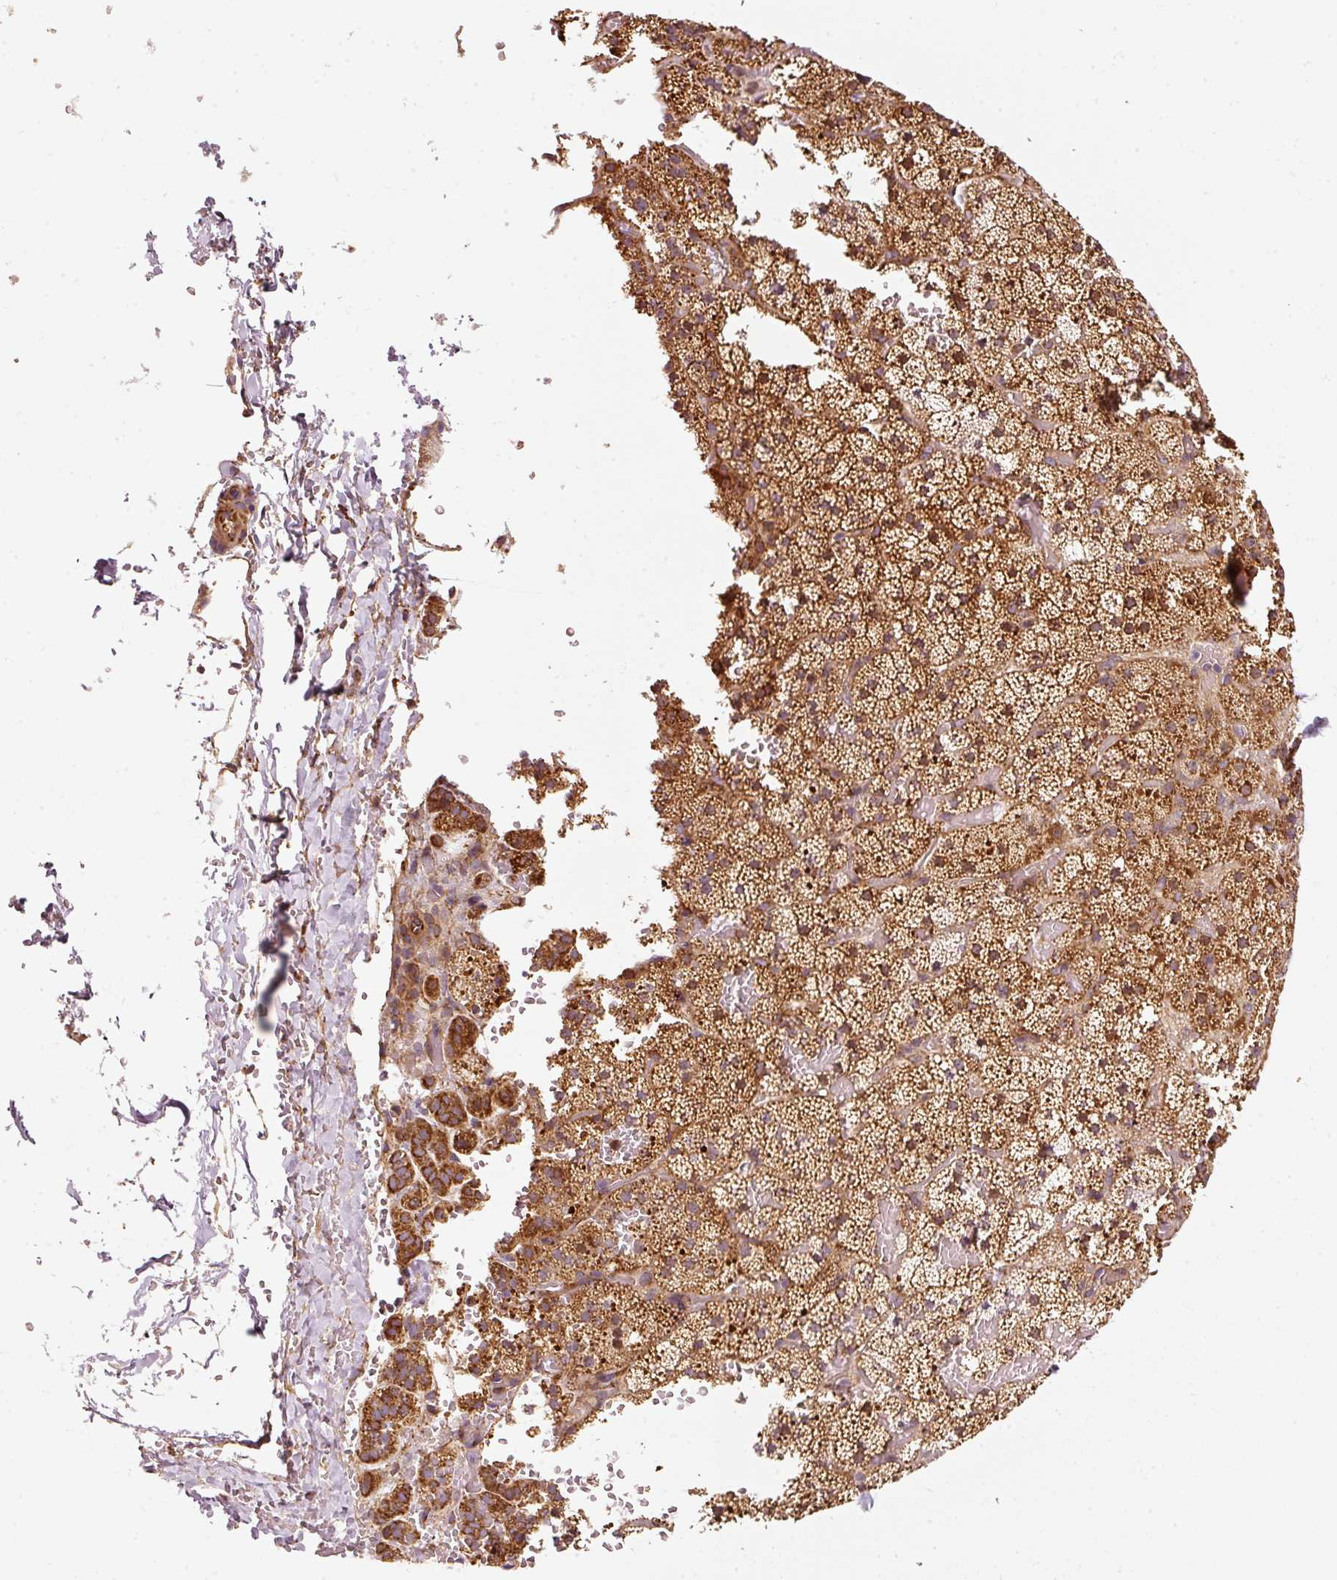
{"staining": {"intensity": "strong", "quantity": ">75%", "location": "cytoplasmic/membranous"}, "tissue": "adrenal gland", "cell_type": "Glandular cells", "image_type": "normal", "snomed": [{"axis": "morphology", "description": "Normal tissue, NOS"}, {"axis": "topography", "description": "Adrenal gland"}], "caption": "Adrenal gland stained with DAB (3,3'-diaminobenzidine) IHC reveals high levels of strong cytoplasmic/membranous staining in approximately >75% of glandular cells. Nuclei are stained in blue.", "gene": "ISCU", "patient": {"sex": "male", "age": 53}}